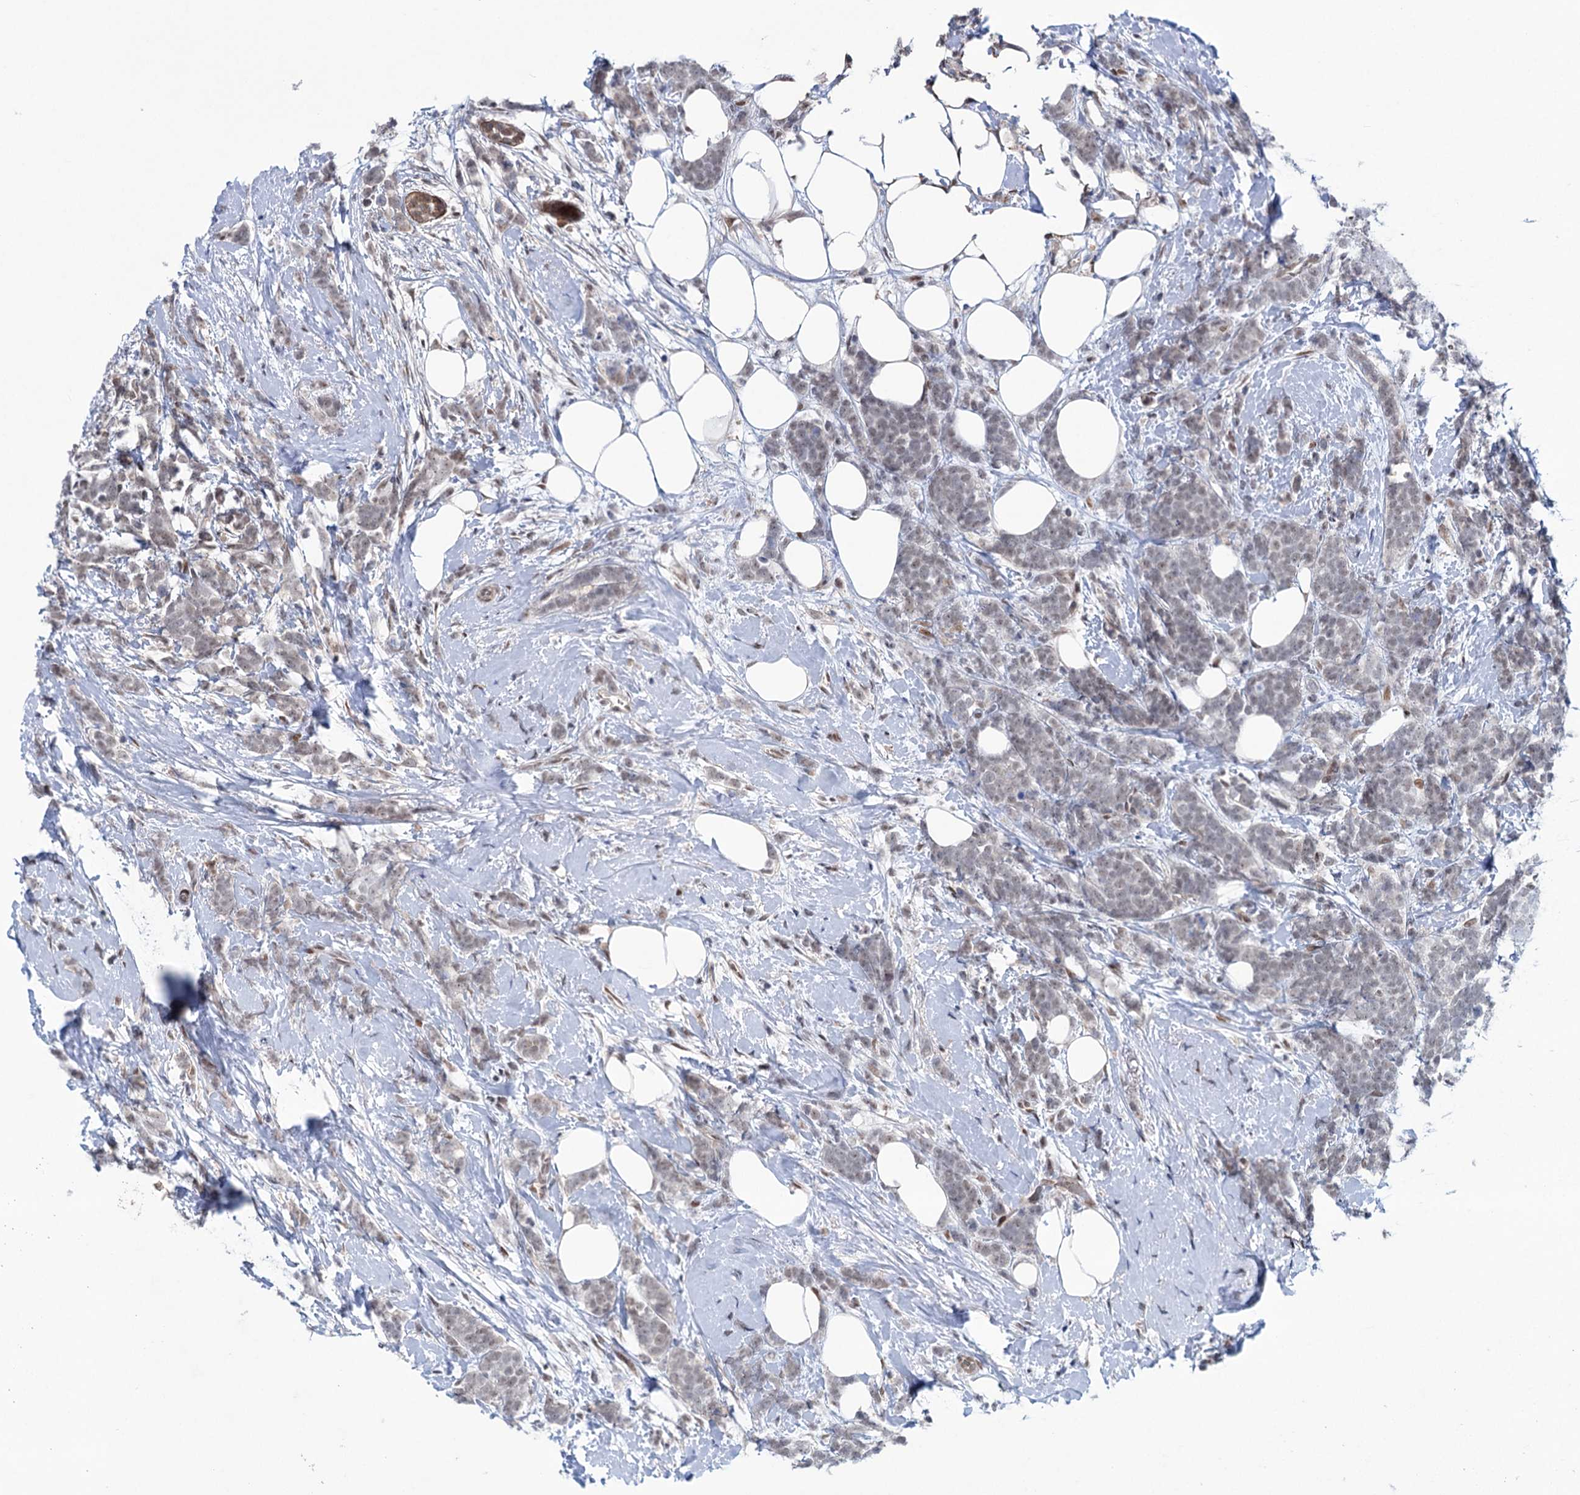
{"staining": {"intensity": "weak", "quantity": "<25%", "location": "nuclear"}, "tissue": "breast cancer", "cell_type": "Tumor cells", "image_type": "cancer", "snomed": [{"axis": "morphology", "description": "Lobular carcinoma"}, {"axis": "topography", "description": "Breast"}], "caption": "DAB immunohistochemical staining of human breast cancer (lobular carcinoma) displays no significant expression in tumor cells.", "gene": "FAM53A", "patient": {"sex": "female", "age": 58}}